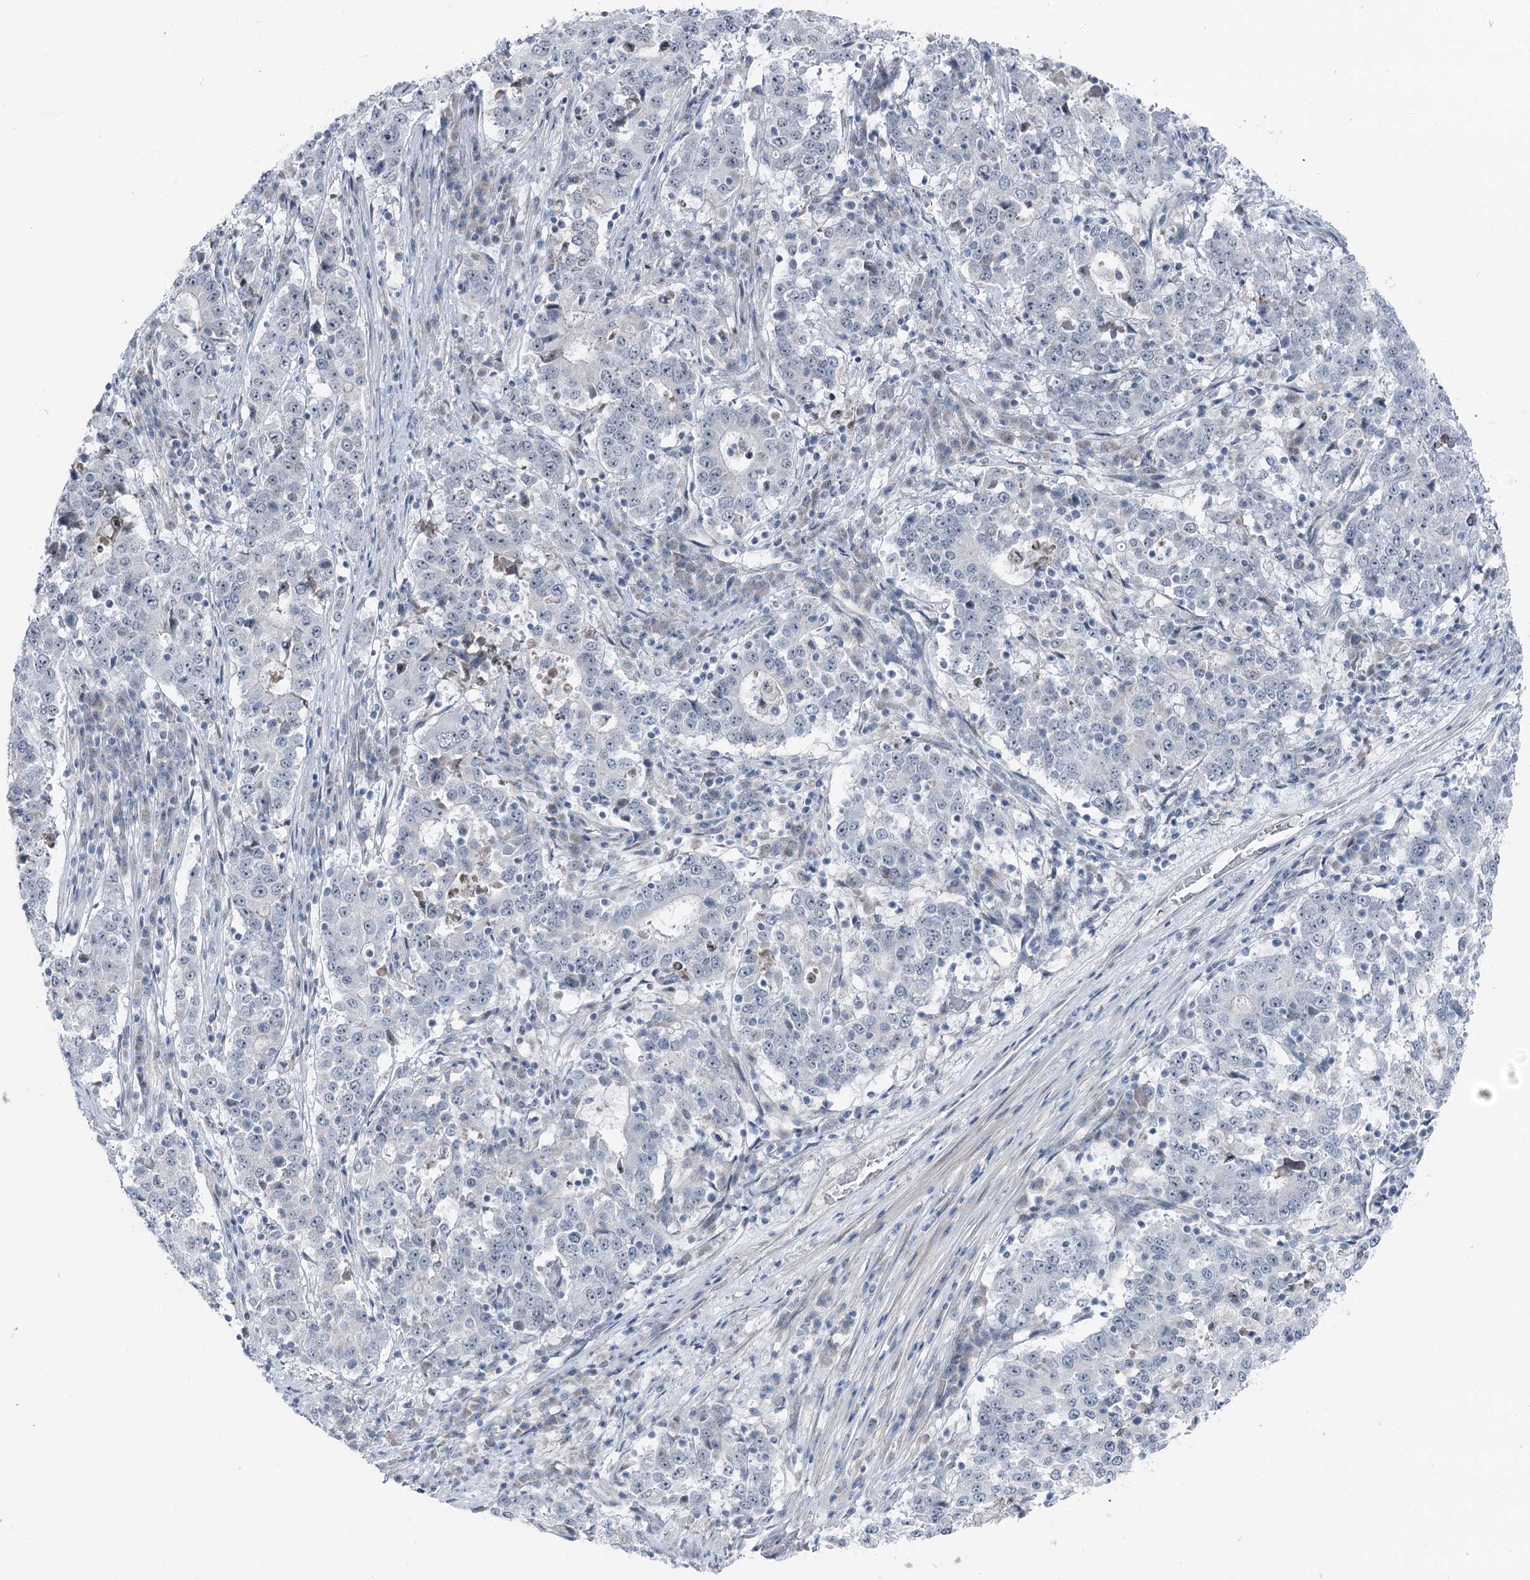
{"staining": {"intensity": "negative", "quantity": "none", "location": "none"}, "tissue": "stomach cancer", "cell_type": "Tumor cells", "image_type": "cancer", "snomed": [{"axis": "morphology", "description": "Adenocarcinoma, NOS"}, {"axis": "topography", "description": "Stomach"}], "caption": "The image shows no staining of tumor cells in adenocarcinoma (stomach). (Brightfield microscopy of DAB immunohistochemistry (IHC) at high magnification).", "gene": "STEEP1", "patient": {"sex": "male", "age": 59}}